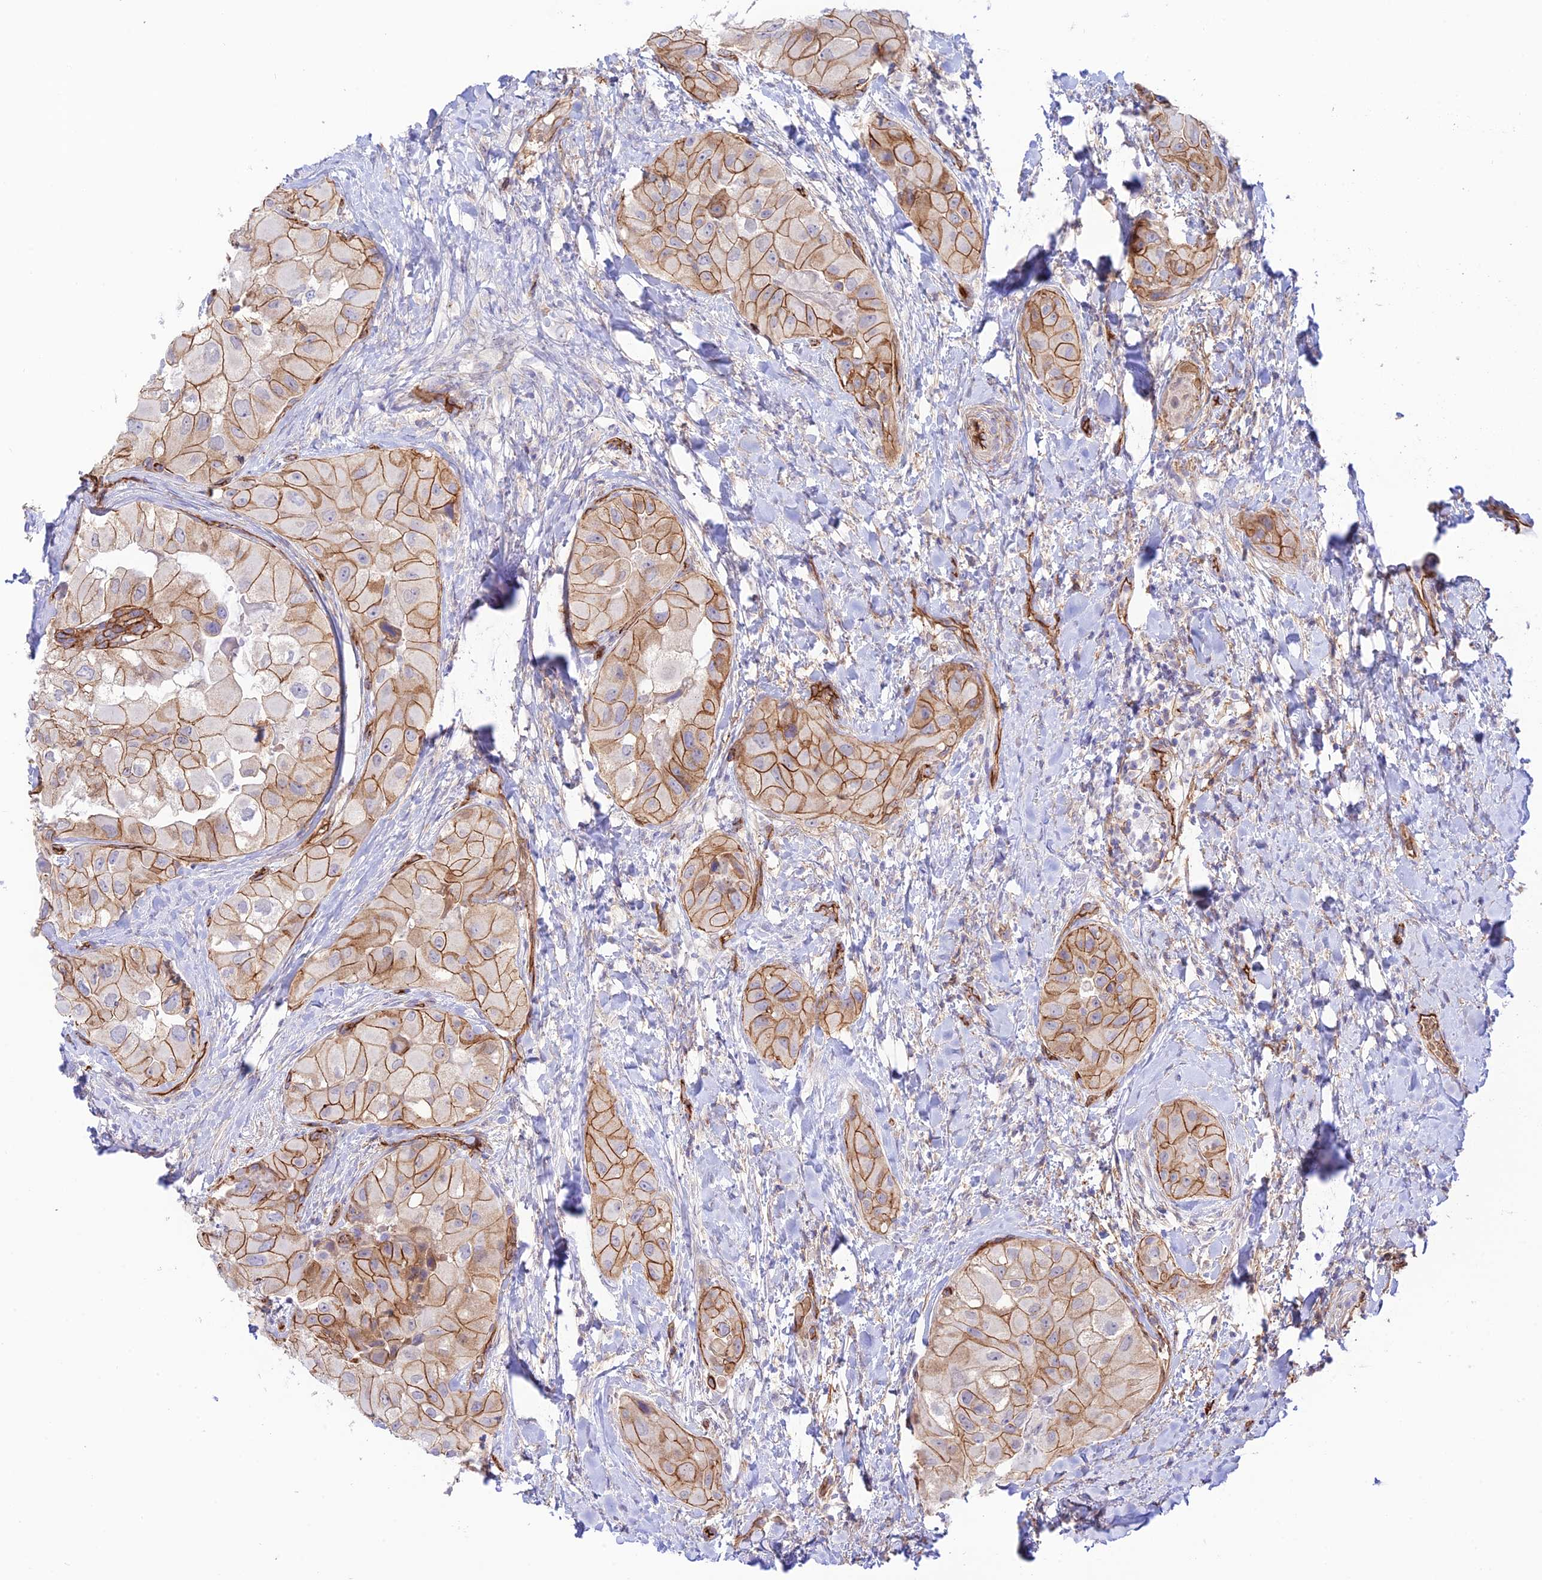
{"staining": {"intensity": "moderate", "quantity": ">75%", "location": "cytoplasmic/membranous"}, "tissue": "thyroid cancer", "cell_type": "Tumor cells", "image_type": "cancer", "snomed": [{"axis": "morphology", "description": "Normal tissue, NOS"}, {"axis": "morphology", "description": "Papillary adenocarcinoma, NOS"}, {"axis": "topography", "description": "Thyroid gland"}], "caption": "Immunohistochemical staining of human thyroid cancer (papillary adenocarcinoma) shows medium levels of moderate cytoplasmic/membranous protein positivity in about >75% of tumor cells. (Brightfield microscopy of DAB IHC at high magnification).", "gene": "YPEL5", "patient": {"sex": "female", "age": 59}}